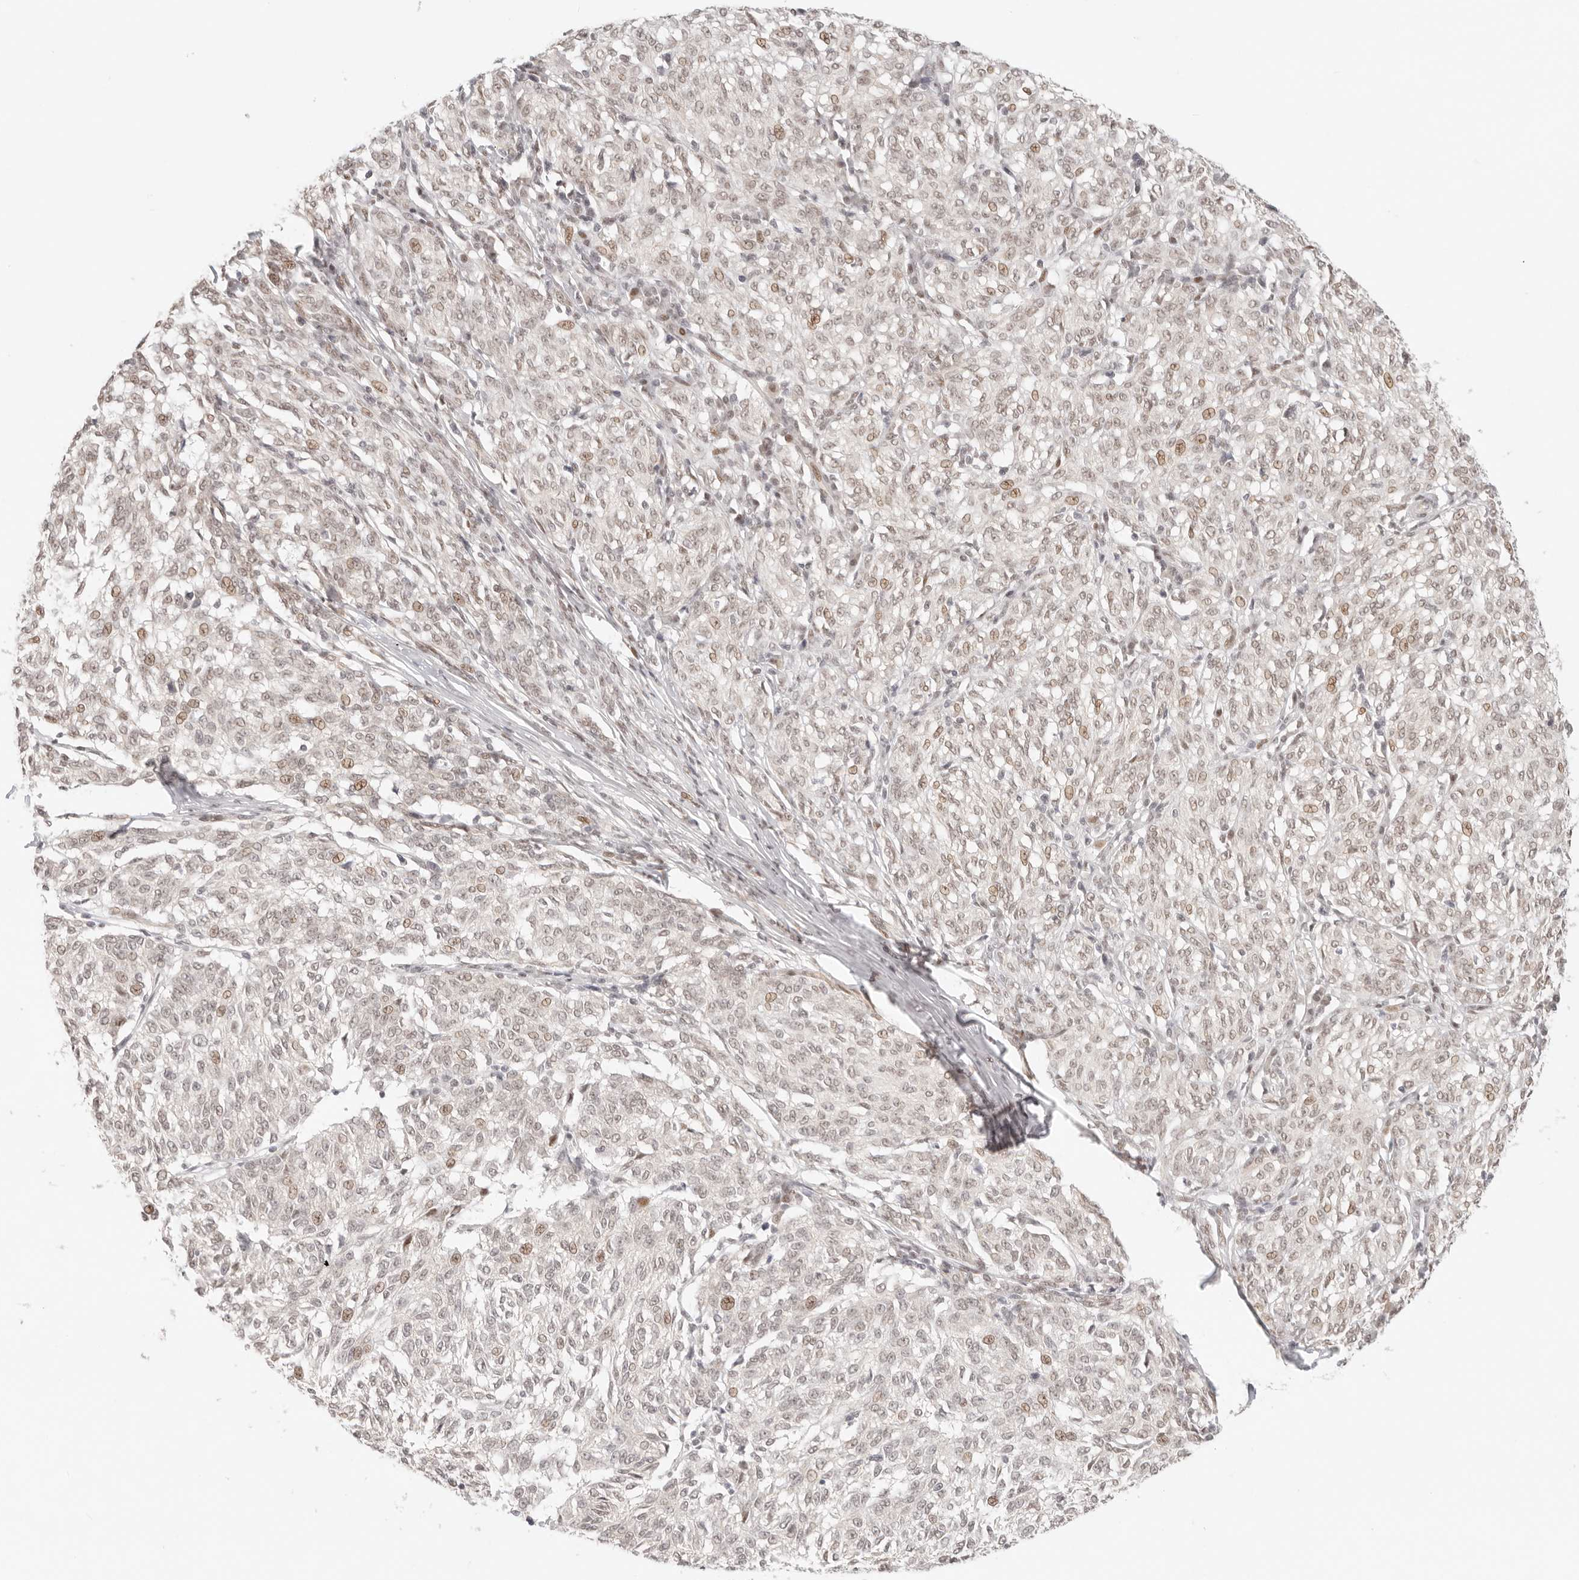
{"staining": {"intensity": "weak", "quantity": "25%-75%", "location": "nuclear"}, "tissue": "melanoma", "cell_type": "Tumor cells", "image_type": "cancer", "snomed": [{"axis": "morphology", "description": "Malignant melanoma, NOS"}, {"axis": "topography", "description": "Skin"}], "caption": "Immunohistochemistry histopathology image of neoplastic tissue: melanoma stained using IHC shows low levels of weak protein expression localized specifically in the nuclear of tumor cells, appearing as a nuclear brown color.", "gene": "HOXC5", "patient": {"sex": "female", "age": 72}}